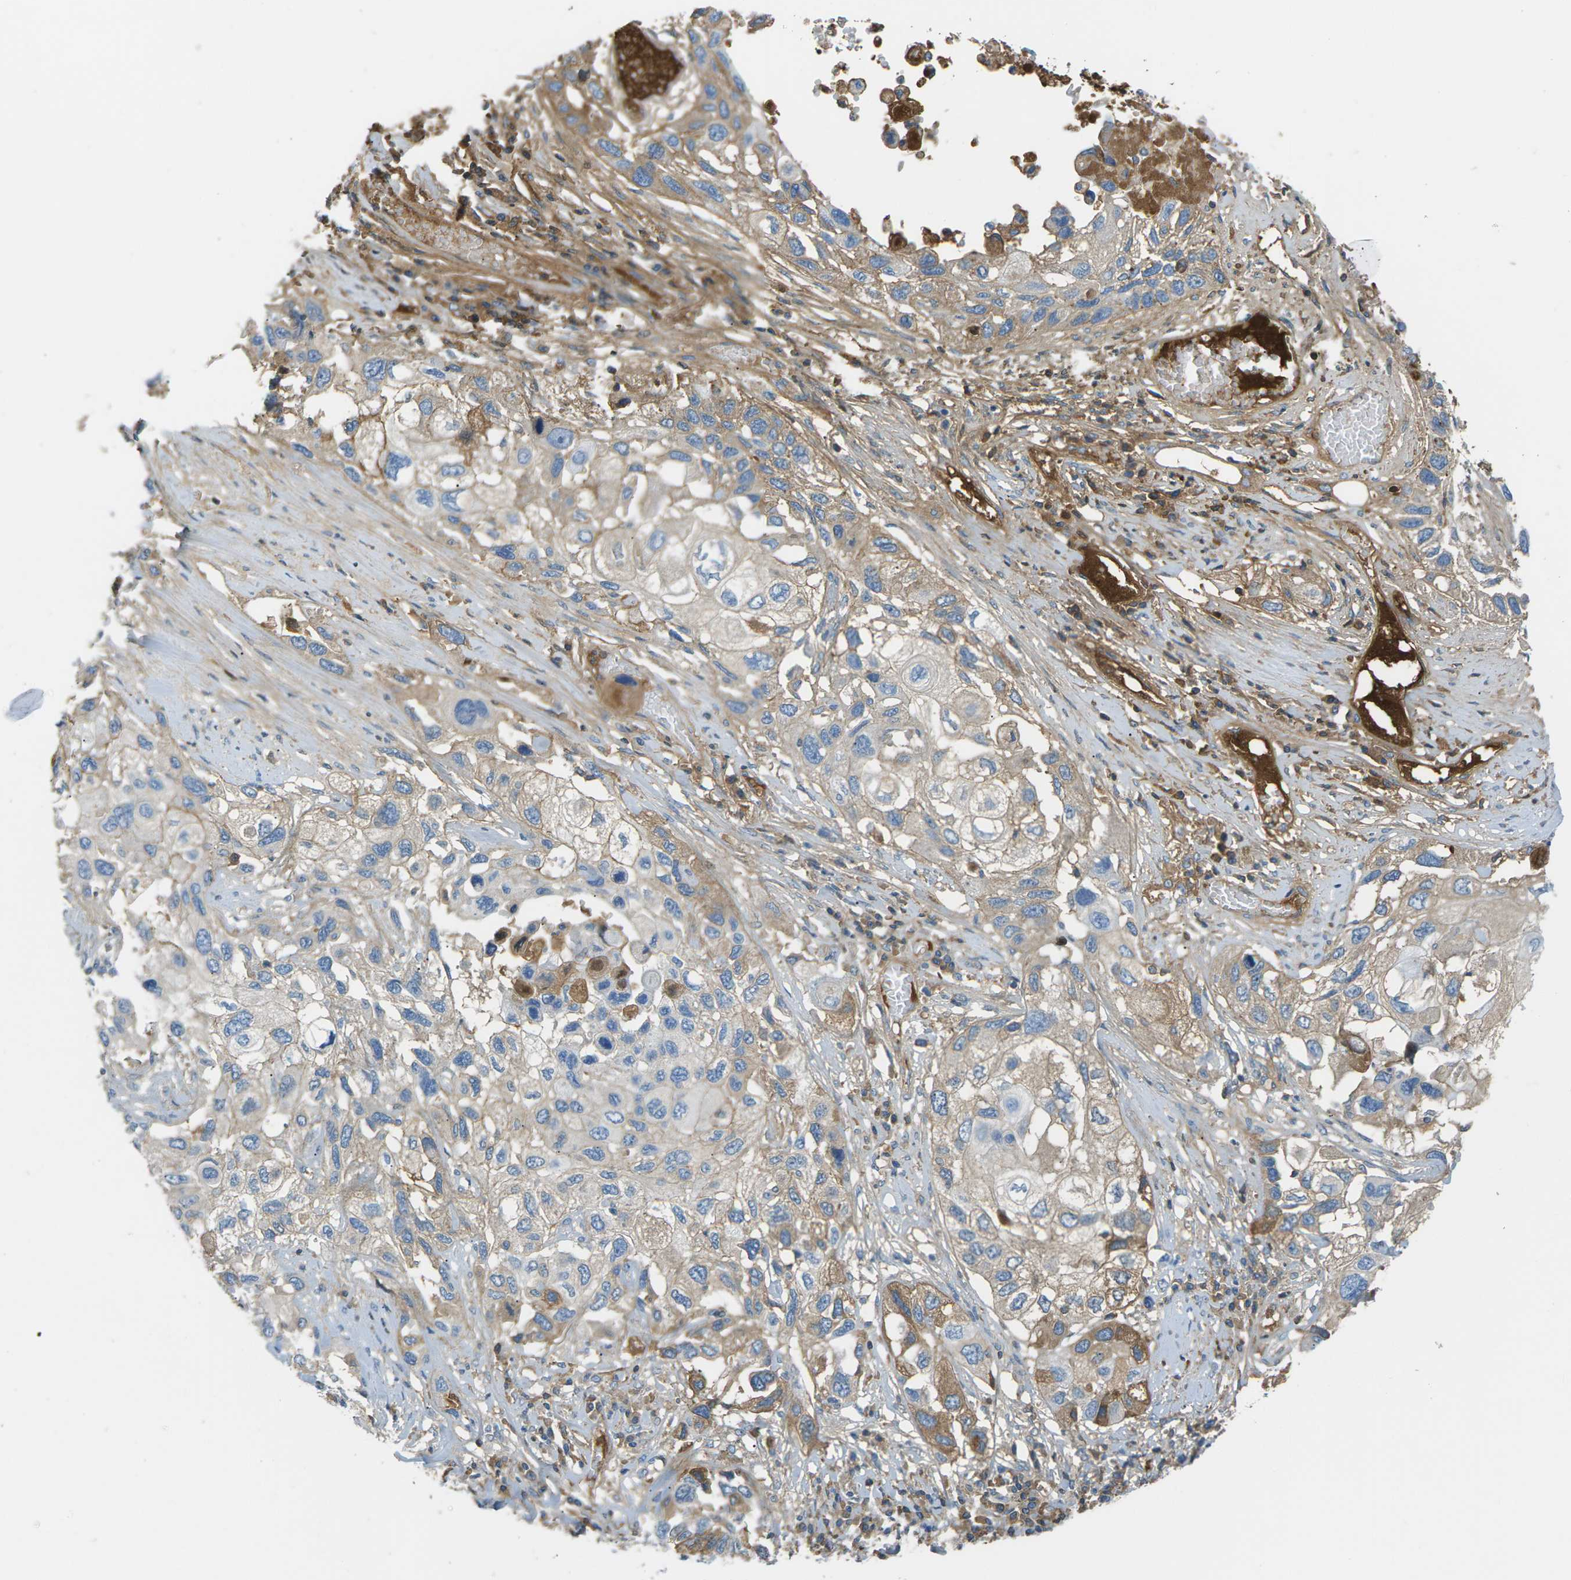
{"staining": {"intensity": "moderate", "quantity": "<25%", "location": "cytoplasmic/membranous"}, "tissue": "lung cancer", "cell_type": "Tumor cells", "image_type": "cancer", "snomed": [{"axis": "morphology", "description": "Squamous cell carcinoma, NOS"}, {"axis": "topography", "description": "Lung"}], "caption": "Brown immunohistochemical staining in lung cancer (squamous cell carcinoma) reveals moderate cytoplasmic/membranous expression in approximately <25% of tumor cells.", "gene": "CFI", "patient": {"sex": "male", "age": 71}}